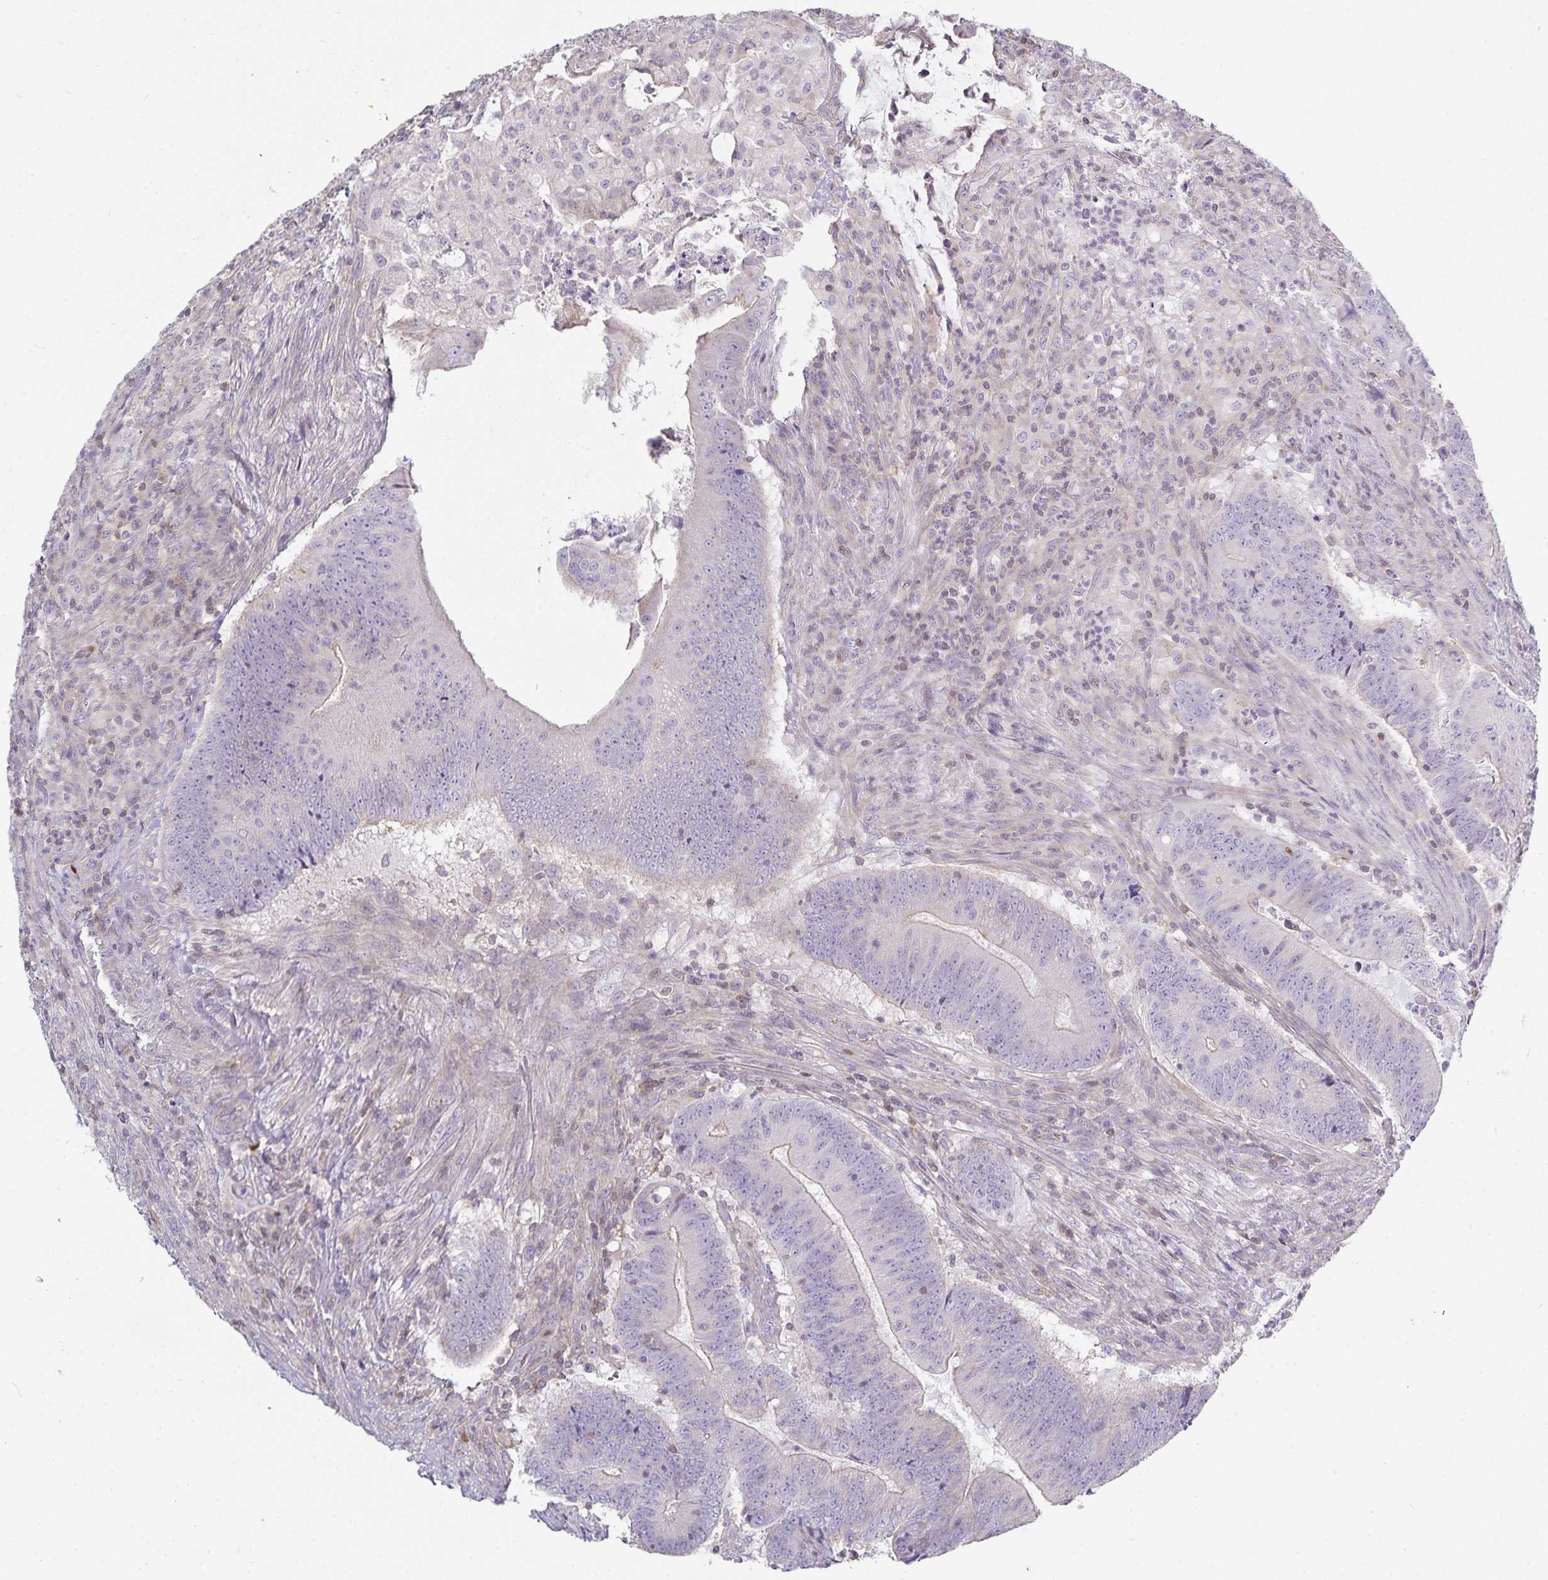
{"staining": {"intensity": "negative", "quantity": "none", "location": "none"}, "tissue": "colorectal cancer", "cell_type": "Tumor cells", "image_type": "cancer", "snomed": [{"axis": "morphology", "description": "Adenocarcinoma, NOS"}, {"axis": "topography", "description": "Colon"}], "caption": "The micrograph reveals no significant expression in tumor cells of colorectal cancer (adenocarcinoma). Brightfield microscopy of immunohistochemistry stained with DAB (3,3'-diaminobenzidine) (brown) and hematoxylin (blue), captured at high magnification.", "gene": "GATA3", "patient": {"sex": "female", "age": 87}}